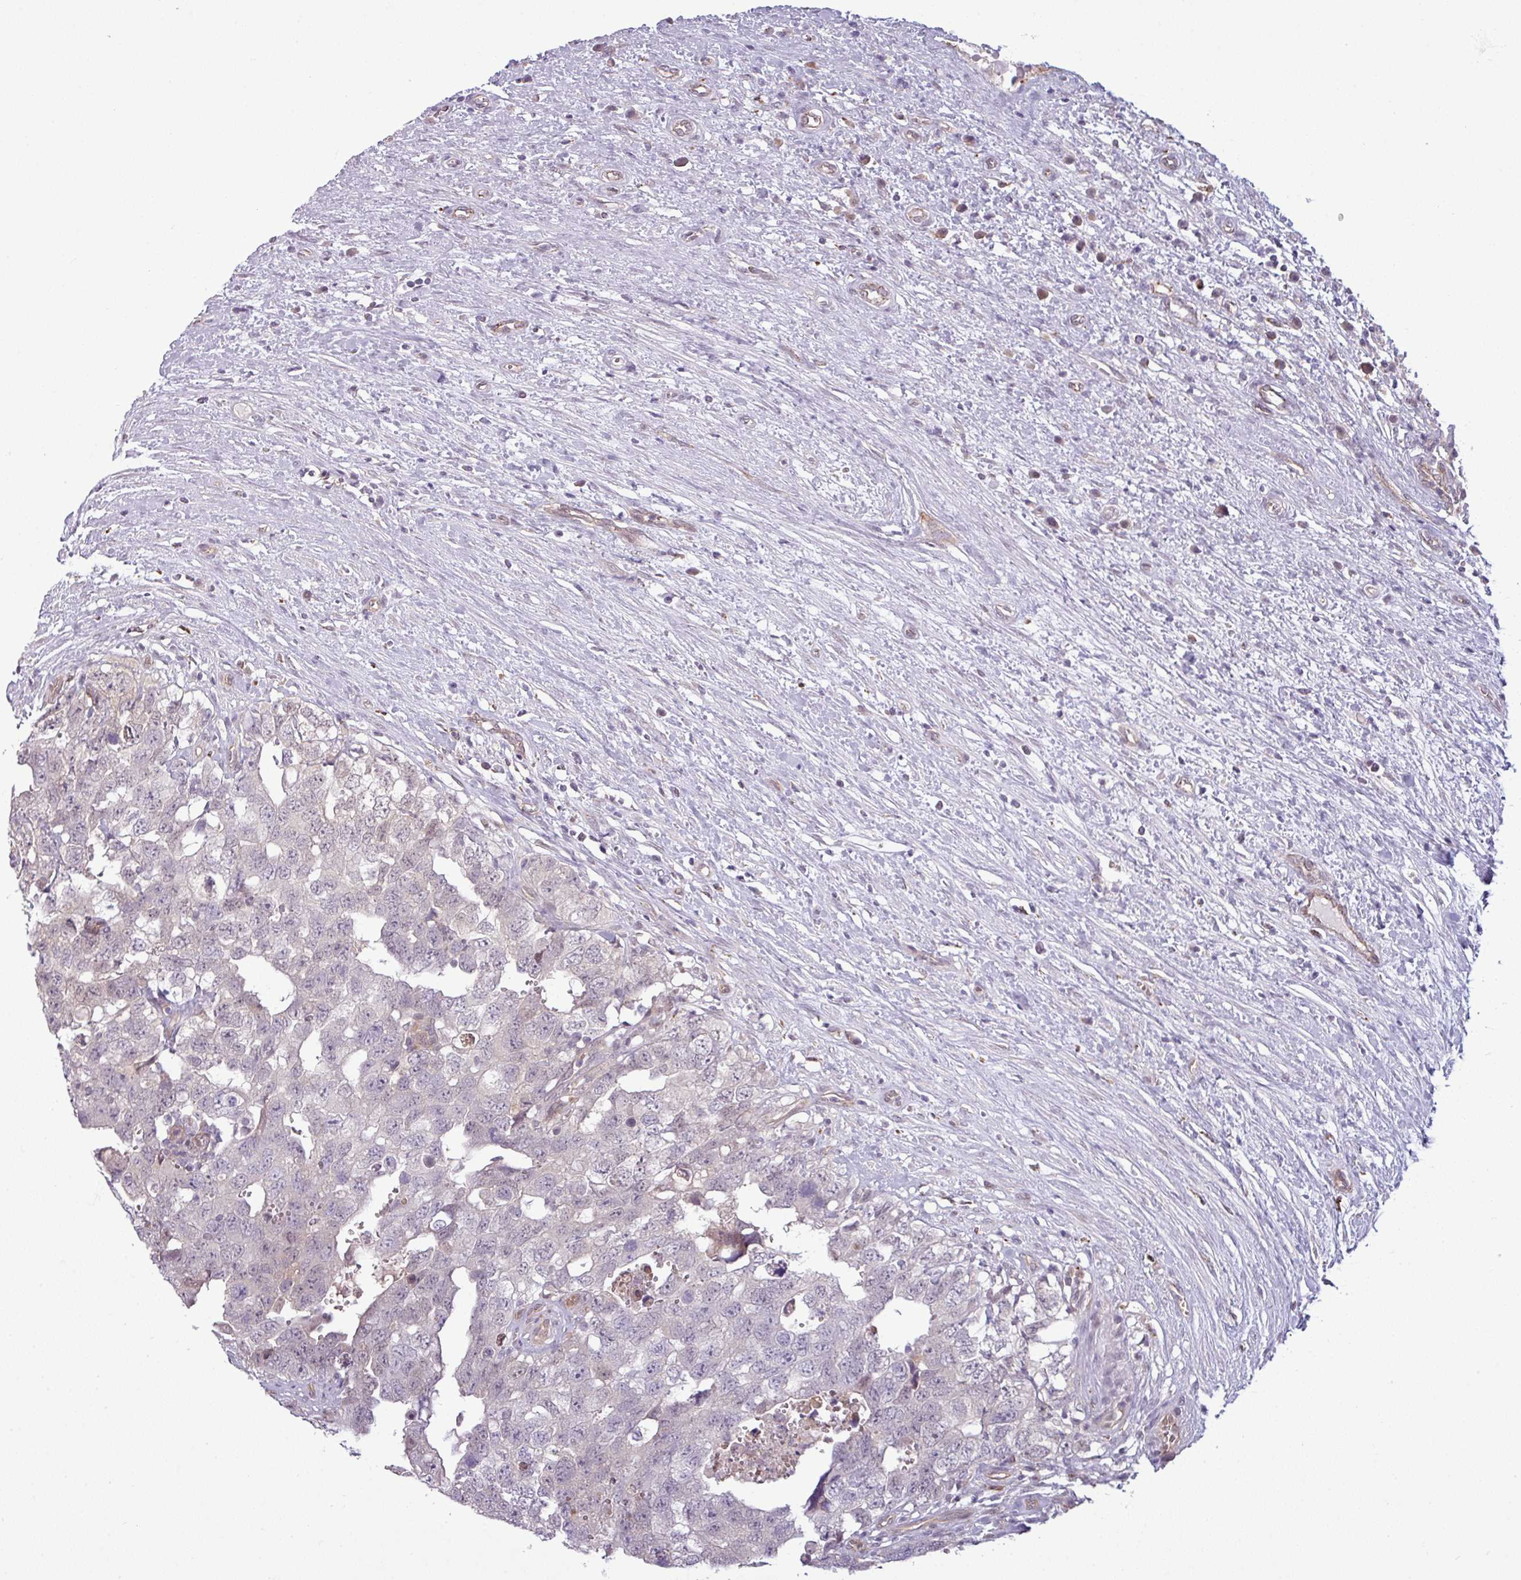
{"staining": {"intensity": "weak", "quantity": "<25%", "location": "cytoplasmic/membranous"}, "tissue": "testis cancer", "cell_type": "Tumor cells", "image_type": "cancer", "snomed": [{"axis": "morphology", "description": "Seminoma, NOS"}, {"axis": "morphology", "description": "Carcinoma, Embryonal, NOS"}, {"axis": "topography", "description": "Testis"}], "caption": "A high-resolution photomicrograph shows immunohistochemistry (IHC) staining of embryonal carcinoma (testis), which demonstrates no significant staining in tumor cells.", "gene": "CCDC144A", "patient": {"sex": "male", "age": 29}}